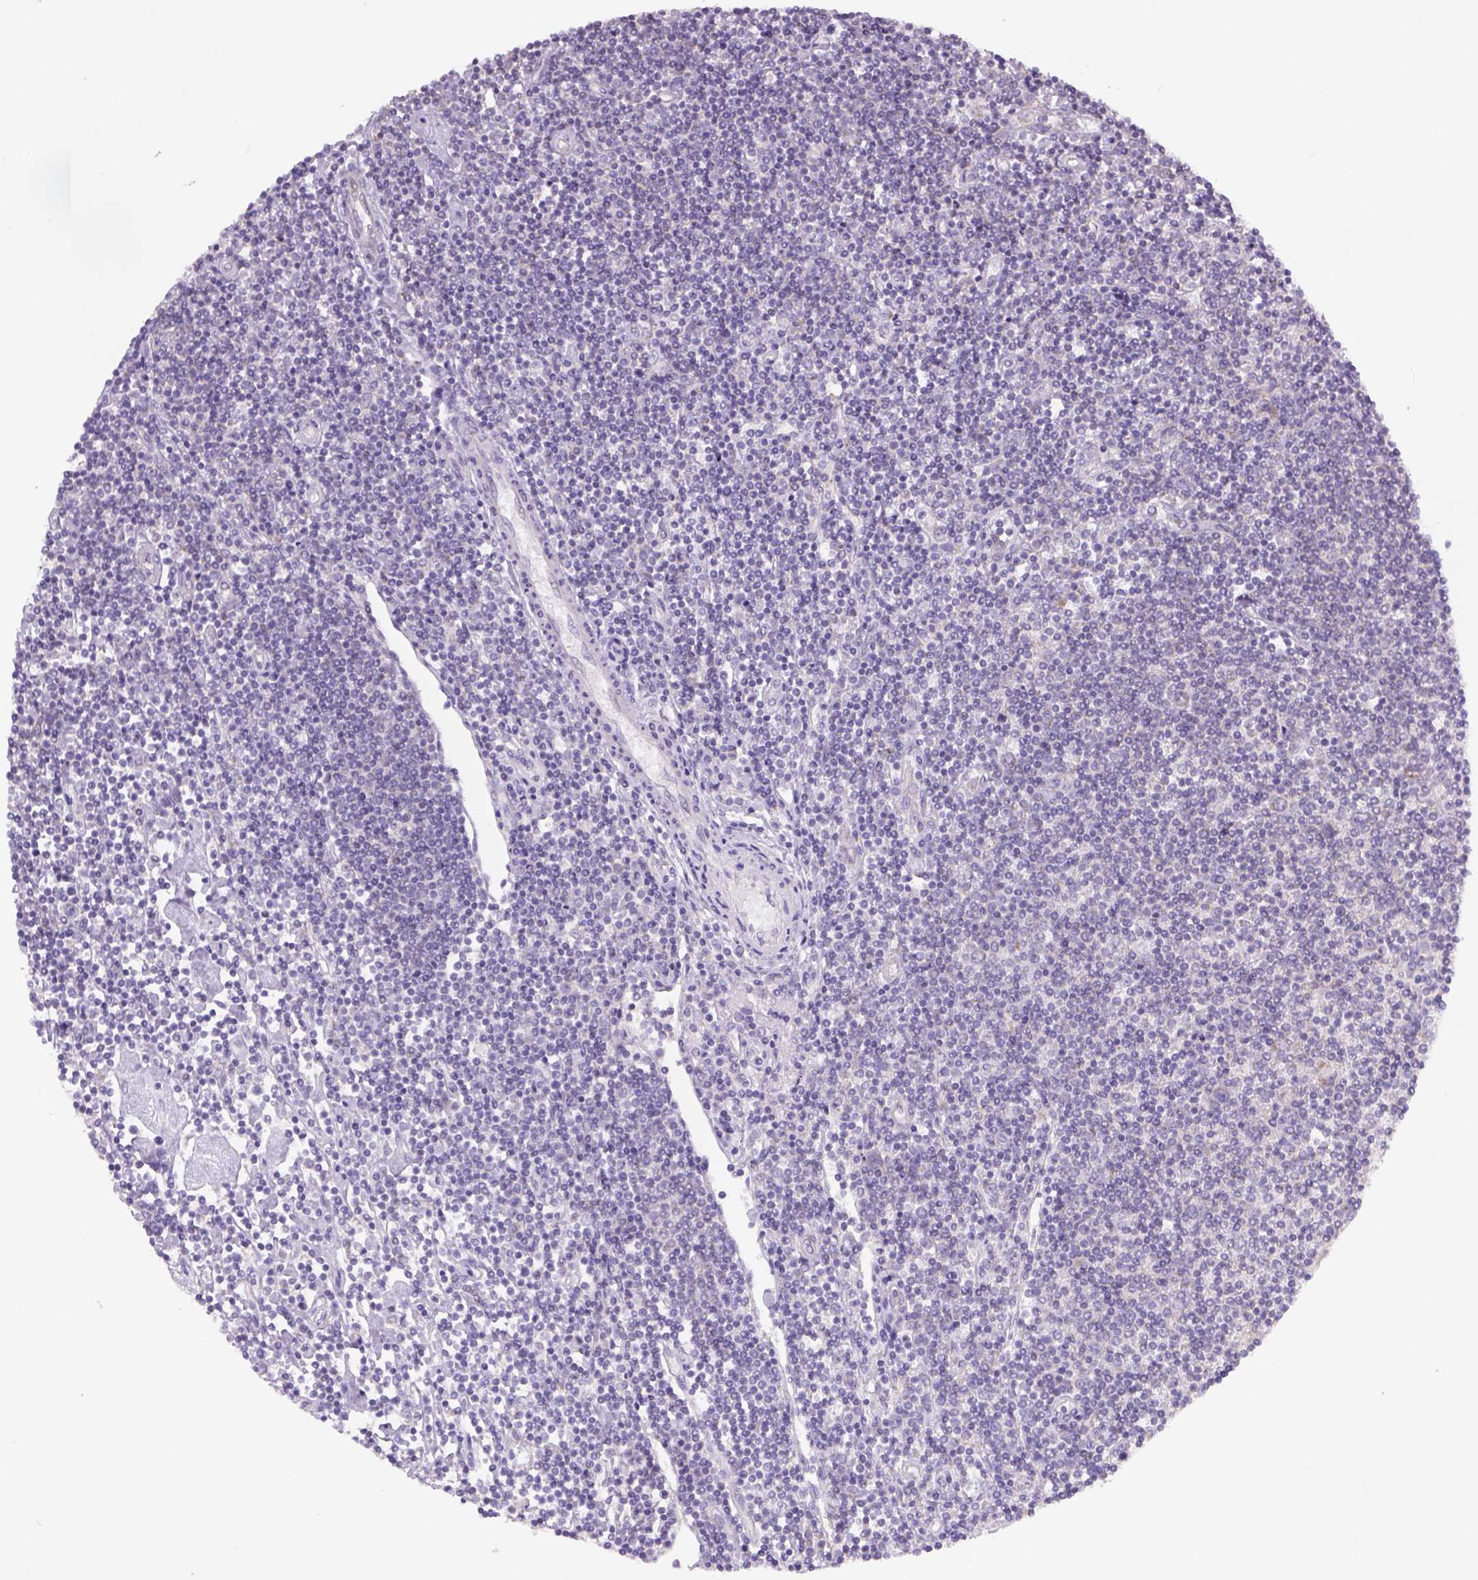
{"staining": {"intensity": "weak", "quantity": "<25%", "location": "cytoplasmic/membranous"}, "tissue": "lymphoma", "cell_type": "Tumor cells", "image_type": "cancer", "snomed": [{"axis": "morphology", "description": "Hodgkin's disease, NOS"}, {"axis": "topography", "description": "Lymph node"}], "caption": "Tumor cells show no significant positivity in lymphoma.", "gene": "ADGRV1", "patient": {"sex": "male", "age": 40}}